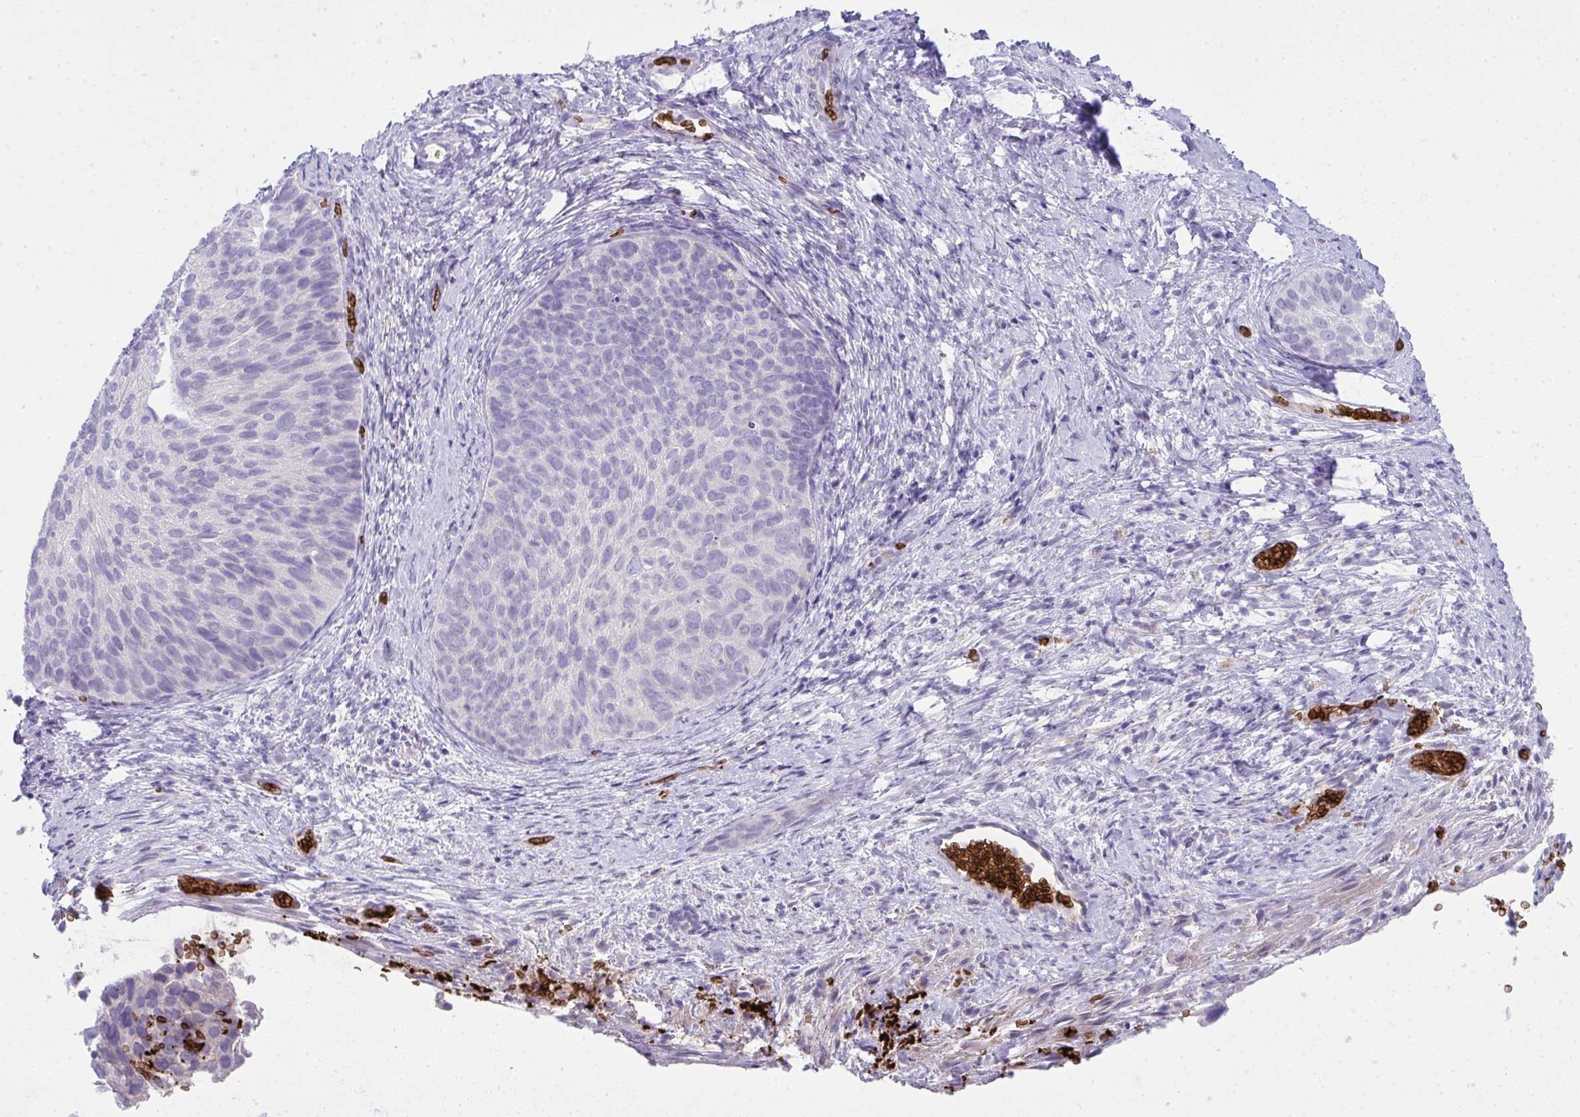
{"staining": {"intensity": "negative", "quantity": "none", "location": "none"}, "tissue": "cervical cancer", "cell_type": "Tumor cells", "image_type": "cancer", "snomed": [{"axis": "morphology", "description": "Squamous cell carcinoma, NOS"}, {"axis": "topography", "description": "Cervix"}], "caption": "A photomicrograph of cervical squamous cell carcinoma stained for a protein displays no brown staining in tumor cells. (DAB immunohistochemistry (IHC) visualized using brightfield microscopy, high magnification).", "gene": "SPTB", "patient": {"sex": "female", "age": 80}}